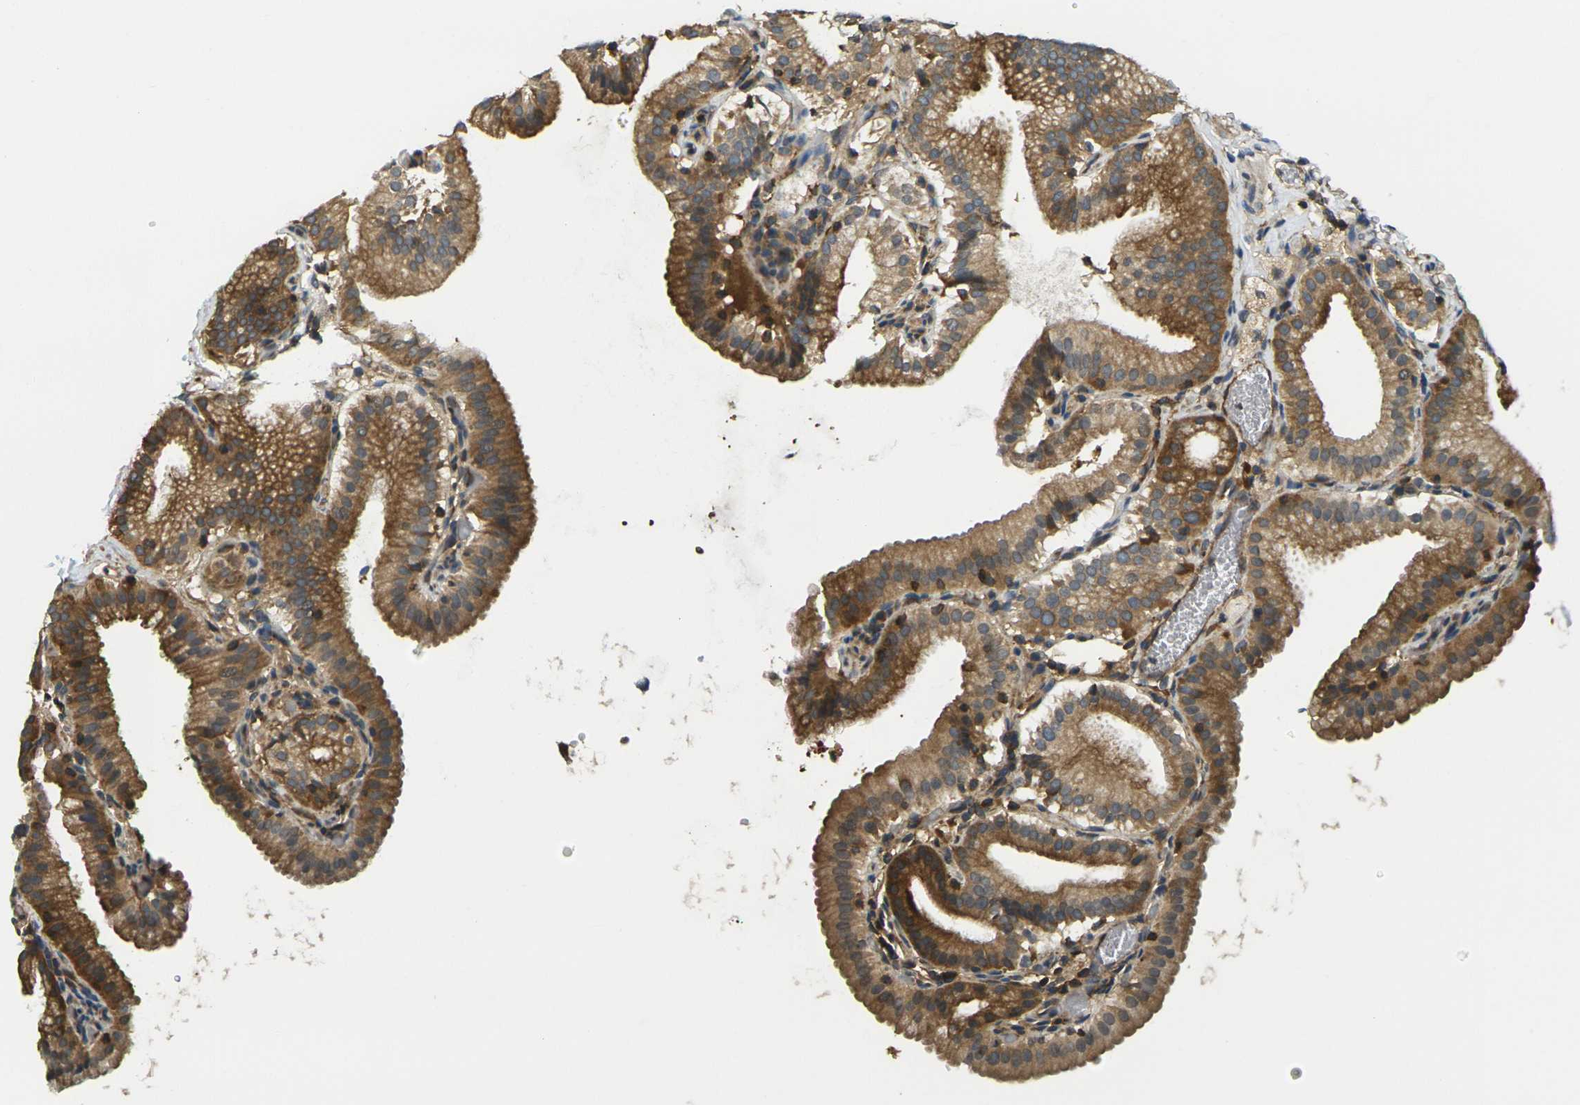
{"staining": {"intensity": "strong", "quantity": ">75%", "location": "cytoplasmic/membranous"}, "tissue": "gallbladder", "cell_type": "Glandular cells", "image_type": "normal", "snomed": [{"axis": "morphology", "description": "Normal tissue, NOS"}, {"axis": "topography", "description": "Gallbladder"}], "caption": "The immunohistochemical stain labels strong cytoplasmic/membranous staining in glandular cells of benign gallbladder.", "gene": "CAST", "patient": {"sex": "male", "age": 54}}